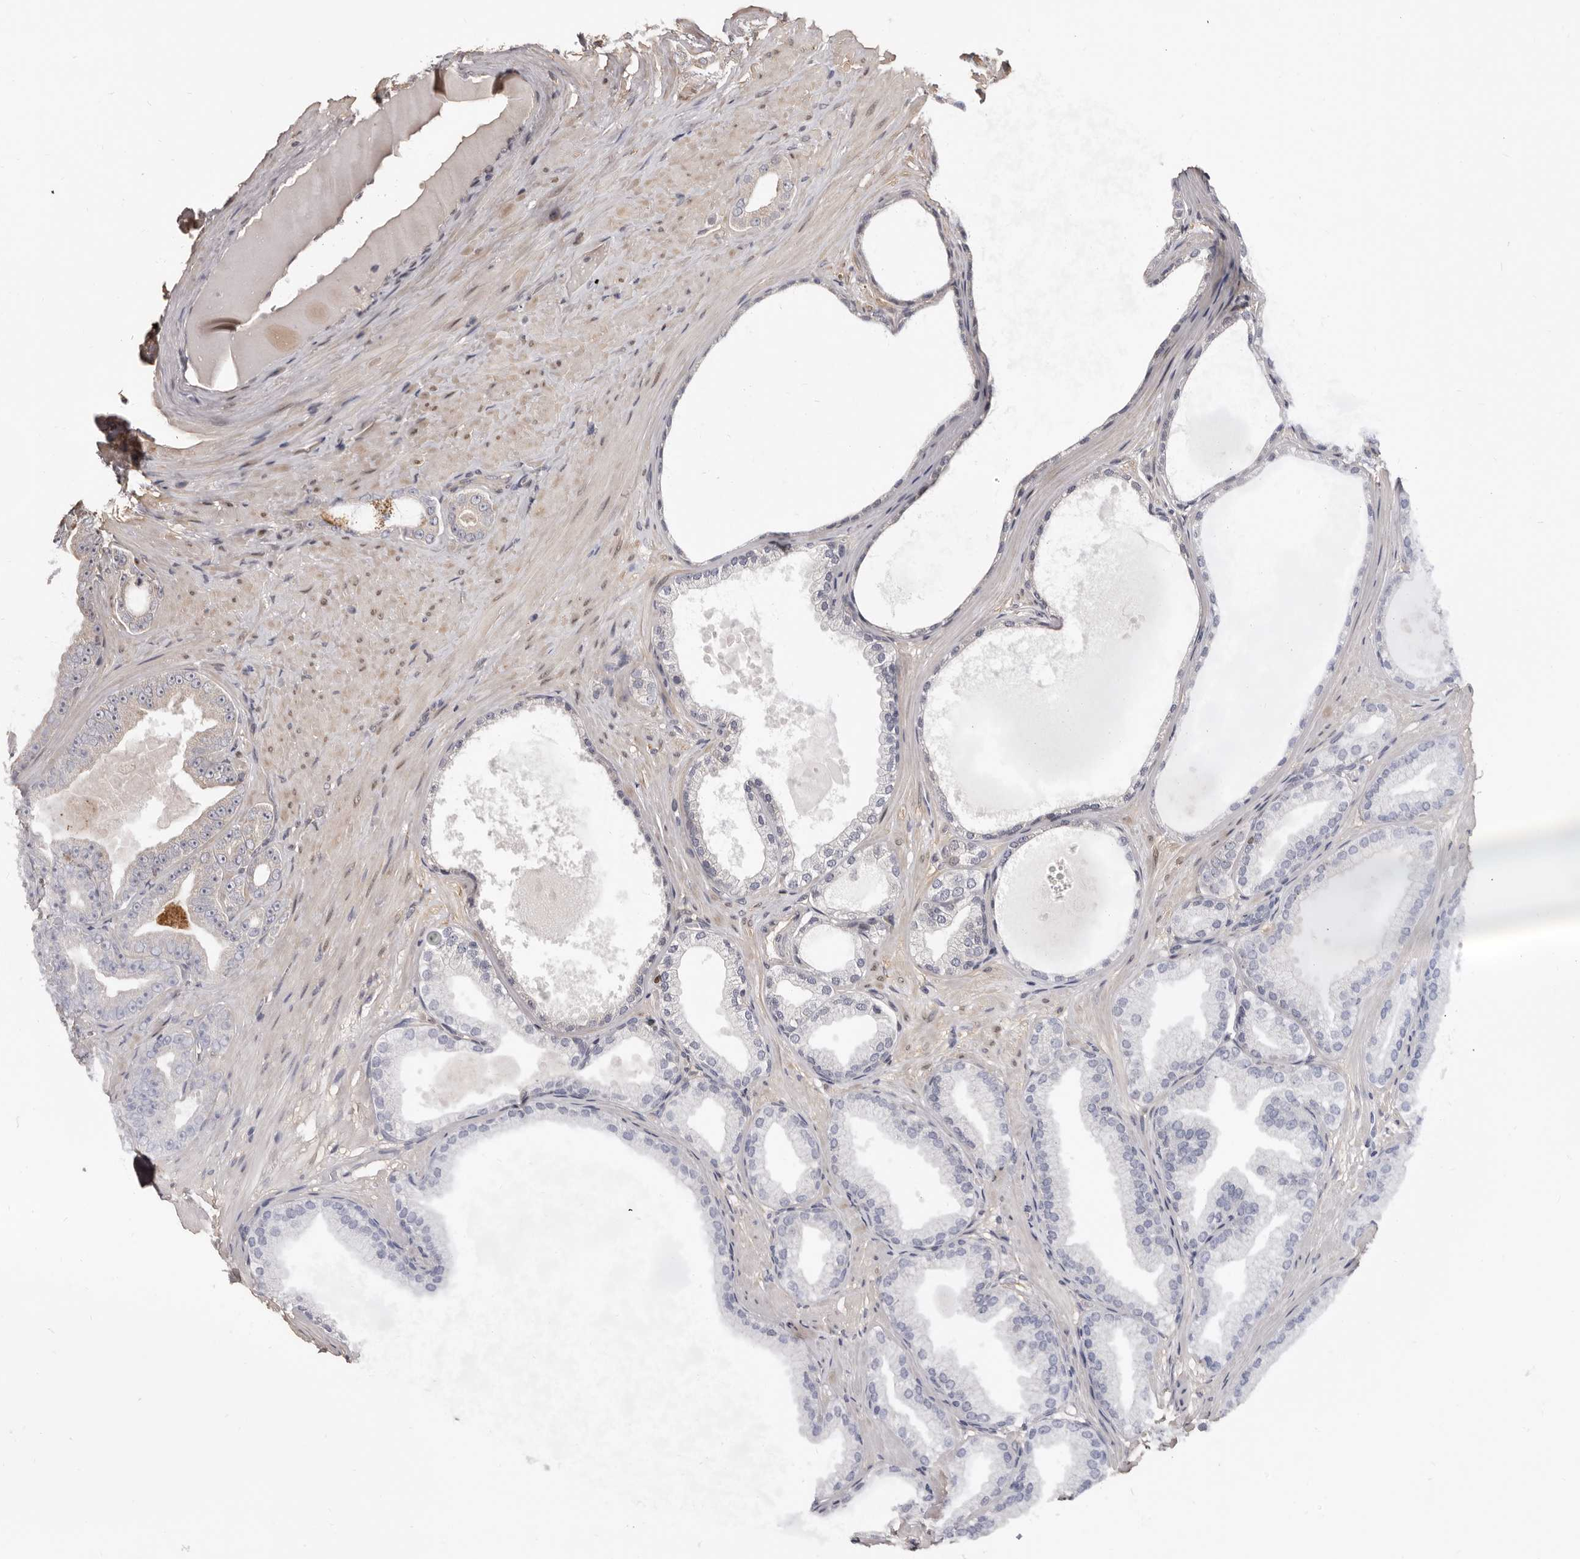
{"staining": {"intensity": "negative", "quantity": "none", "location": "none"}, "tissue": "prostate cancer", "cell_type": "Tumor cells", "image_type": "cancer", "snomed": [{"axis": "morphology", "description": "Adenocarcinoma, Low grade"}, {"axis": "topography", "description": "Prostate"}], "caption": "This is an immunohistochemistry (IHC) histopathology image of prostate cancer. There is no positivity in tumor cells.", "gene": "KHDRBS2", "patient": {"sex": "male", "age": 63}}